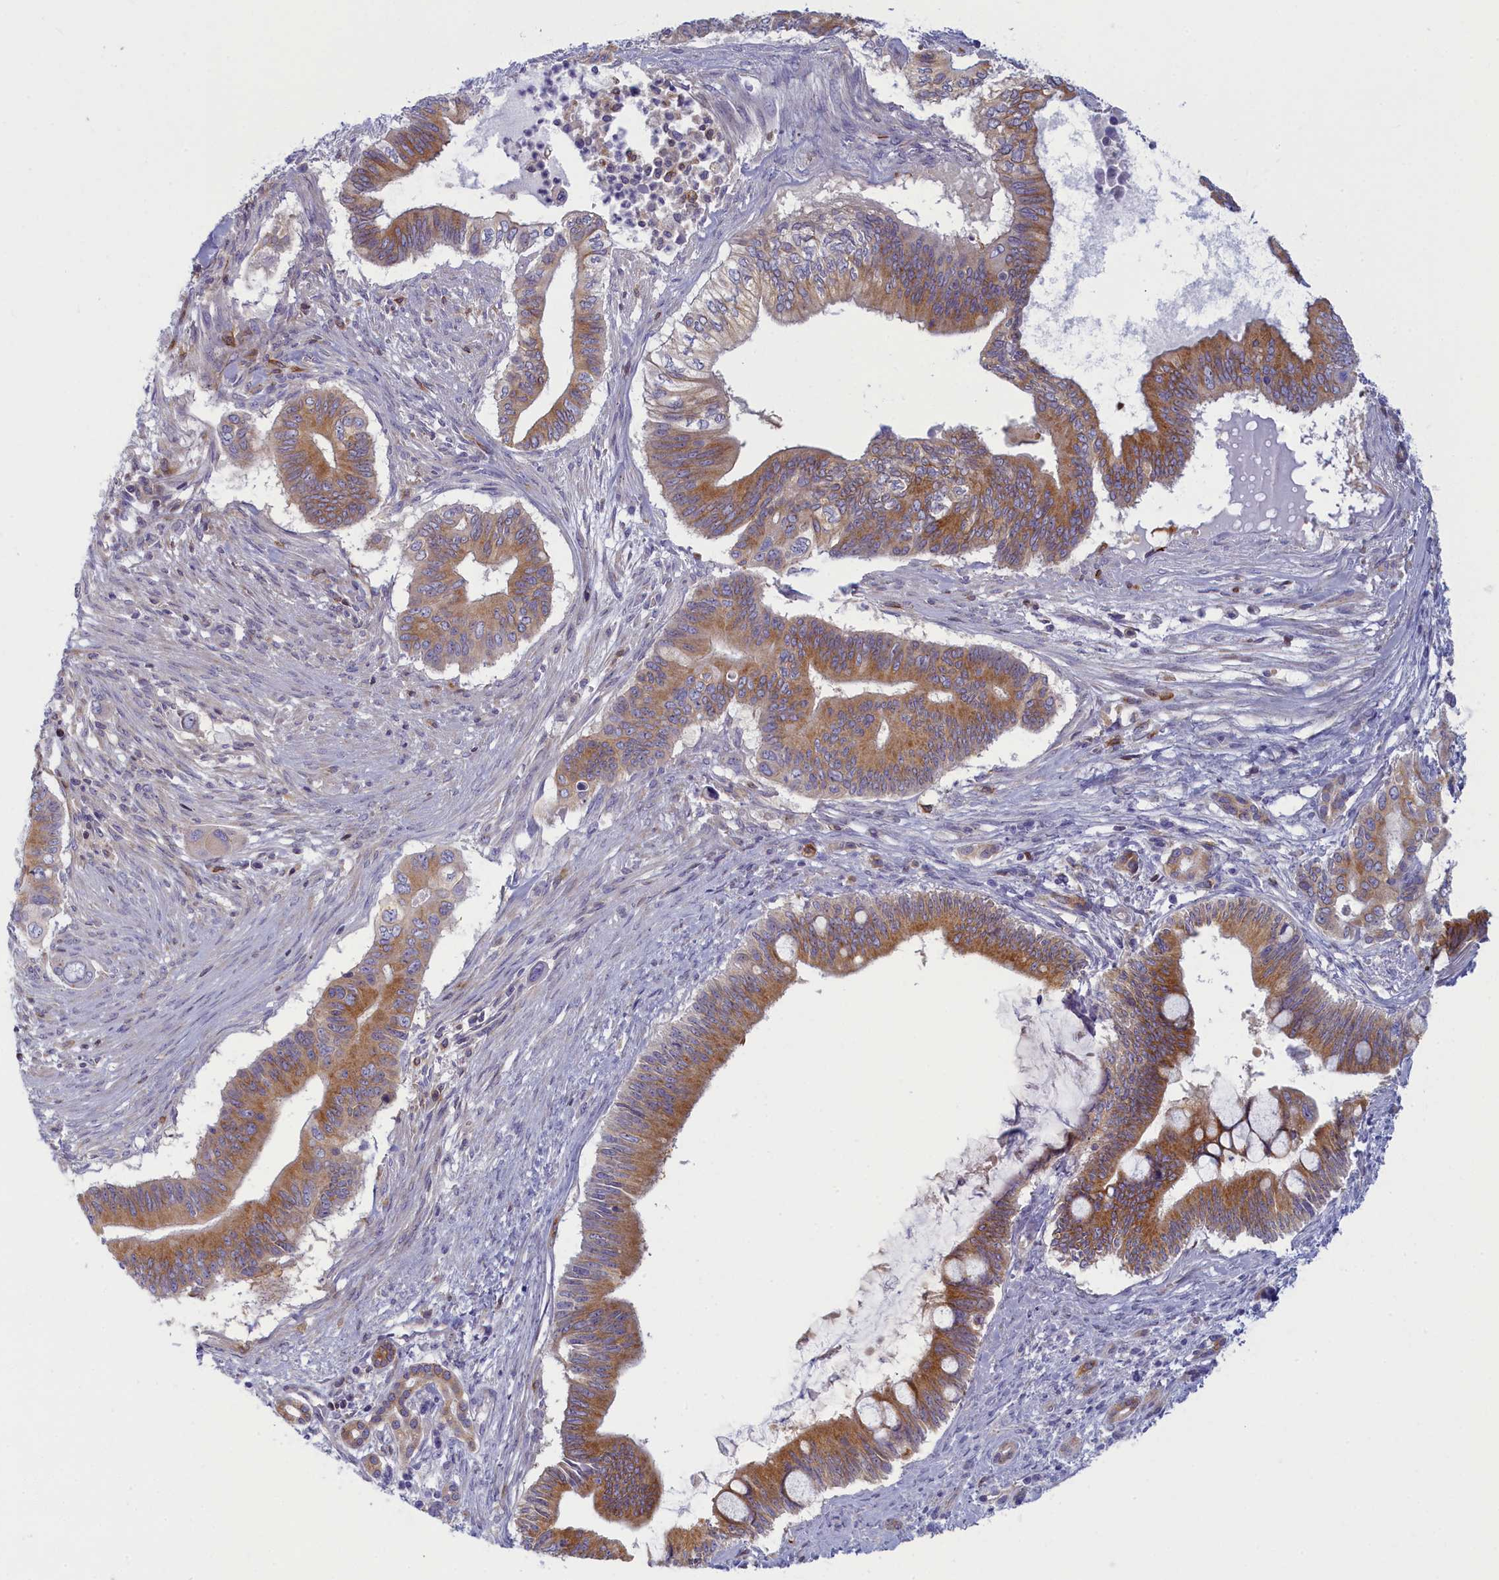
{"staining": {"intensity": "moderate", "quantity": ">75%", "location": "cytoplasmic/membranous"}, "tissue": "pancreatic cancer", "cell_type": "Tumor cells", "image_type": "cancer", "snomed": [{"axis": "morphology", "description": "Adenocarcinoma, NOS"}, {"axis": "topography", "description": "Pancreas"}], "caption": "High-magnification brightfield microscopy of pancreatic adenocarcinoma stained with DAB (brown) and counterstained with hematoxylin (blue). tumor cells exhibit moderate cytoplasmic/membranous staining is identified in approximately>75% of cells. The staining was performed using DAB, with brown indicating positive protein expression. Nuclei are stained blue with hematoxylin.", "gene": "NOL10", "patient": {"sex": "male", "age": 68}}